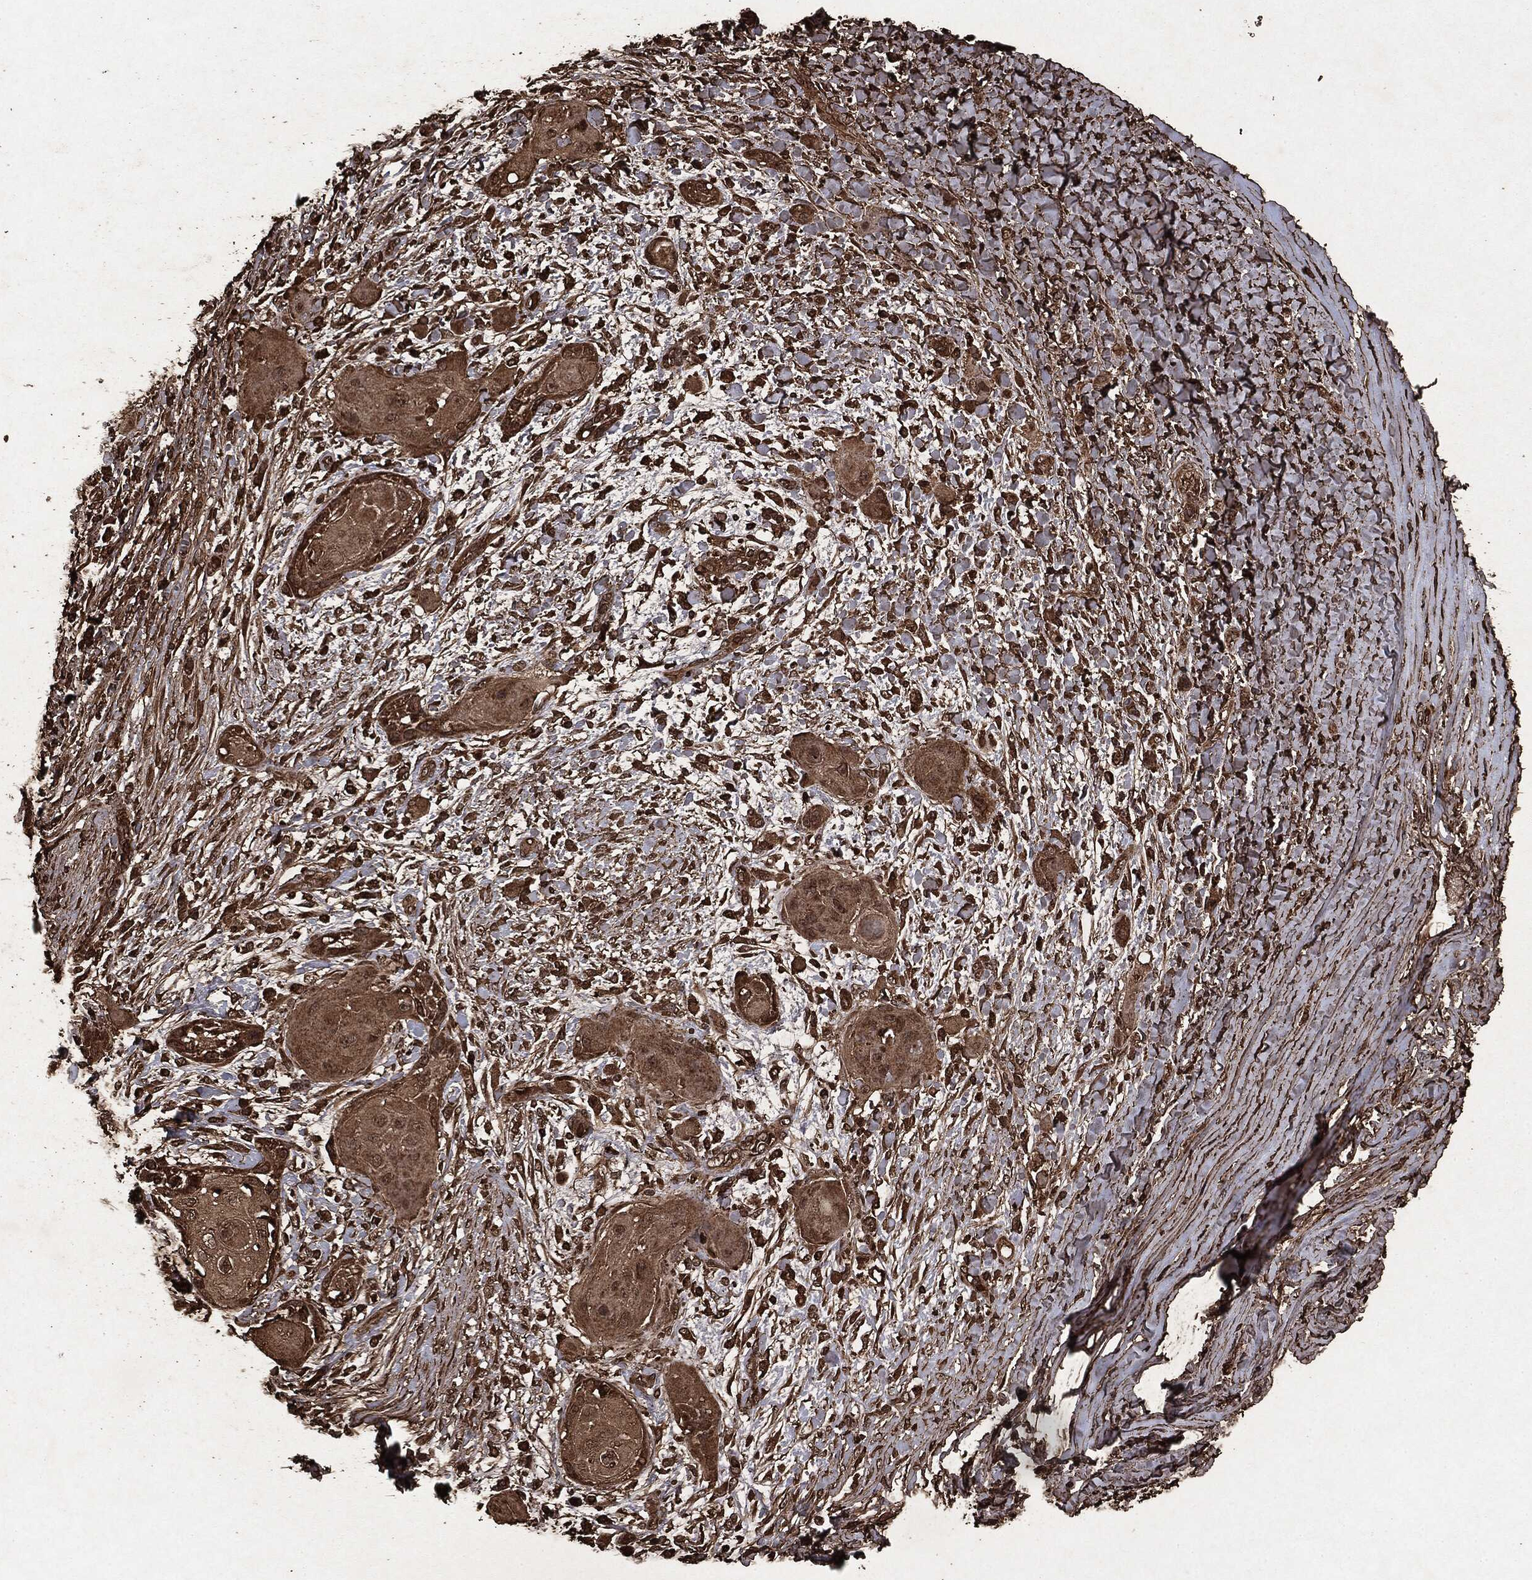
{"staining": {"intensity": "moderate", "quantity": ">75%", "location": "cytoplasmic/membranous"}, "tissue": "skin cancer", "cell_type": "Tumor cells", "image_type": "cancer", "snomed": [{"axis": "morphology", "description": "Squamous cell carcinoma, NOS"}, {"axis": "topography", "description": "Skin"}], "caption": "The photomicrograph exhibits staining of squamous cell carcinoma (skin), revealing moderate cytoplasmic/membranous protein positivity (brown color) within tumor cells. (Brightfield microscopy of DAB IHC at high magnification).", "gene": "ARAF", "patient": {"sex": "male", "age": 62}}